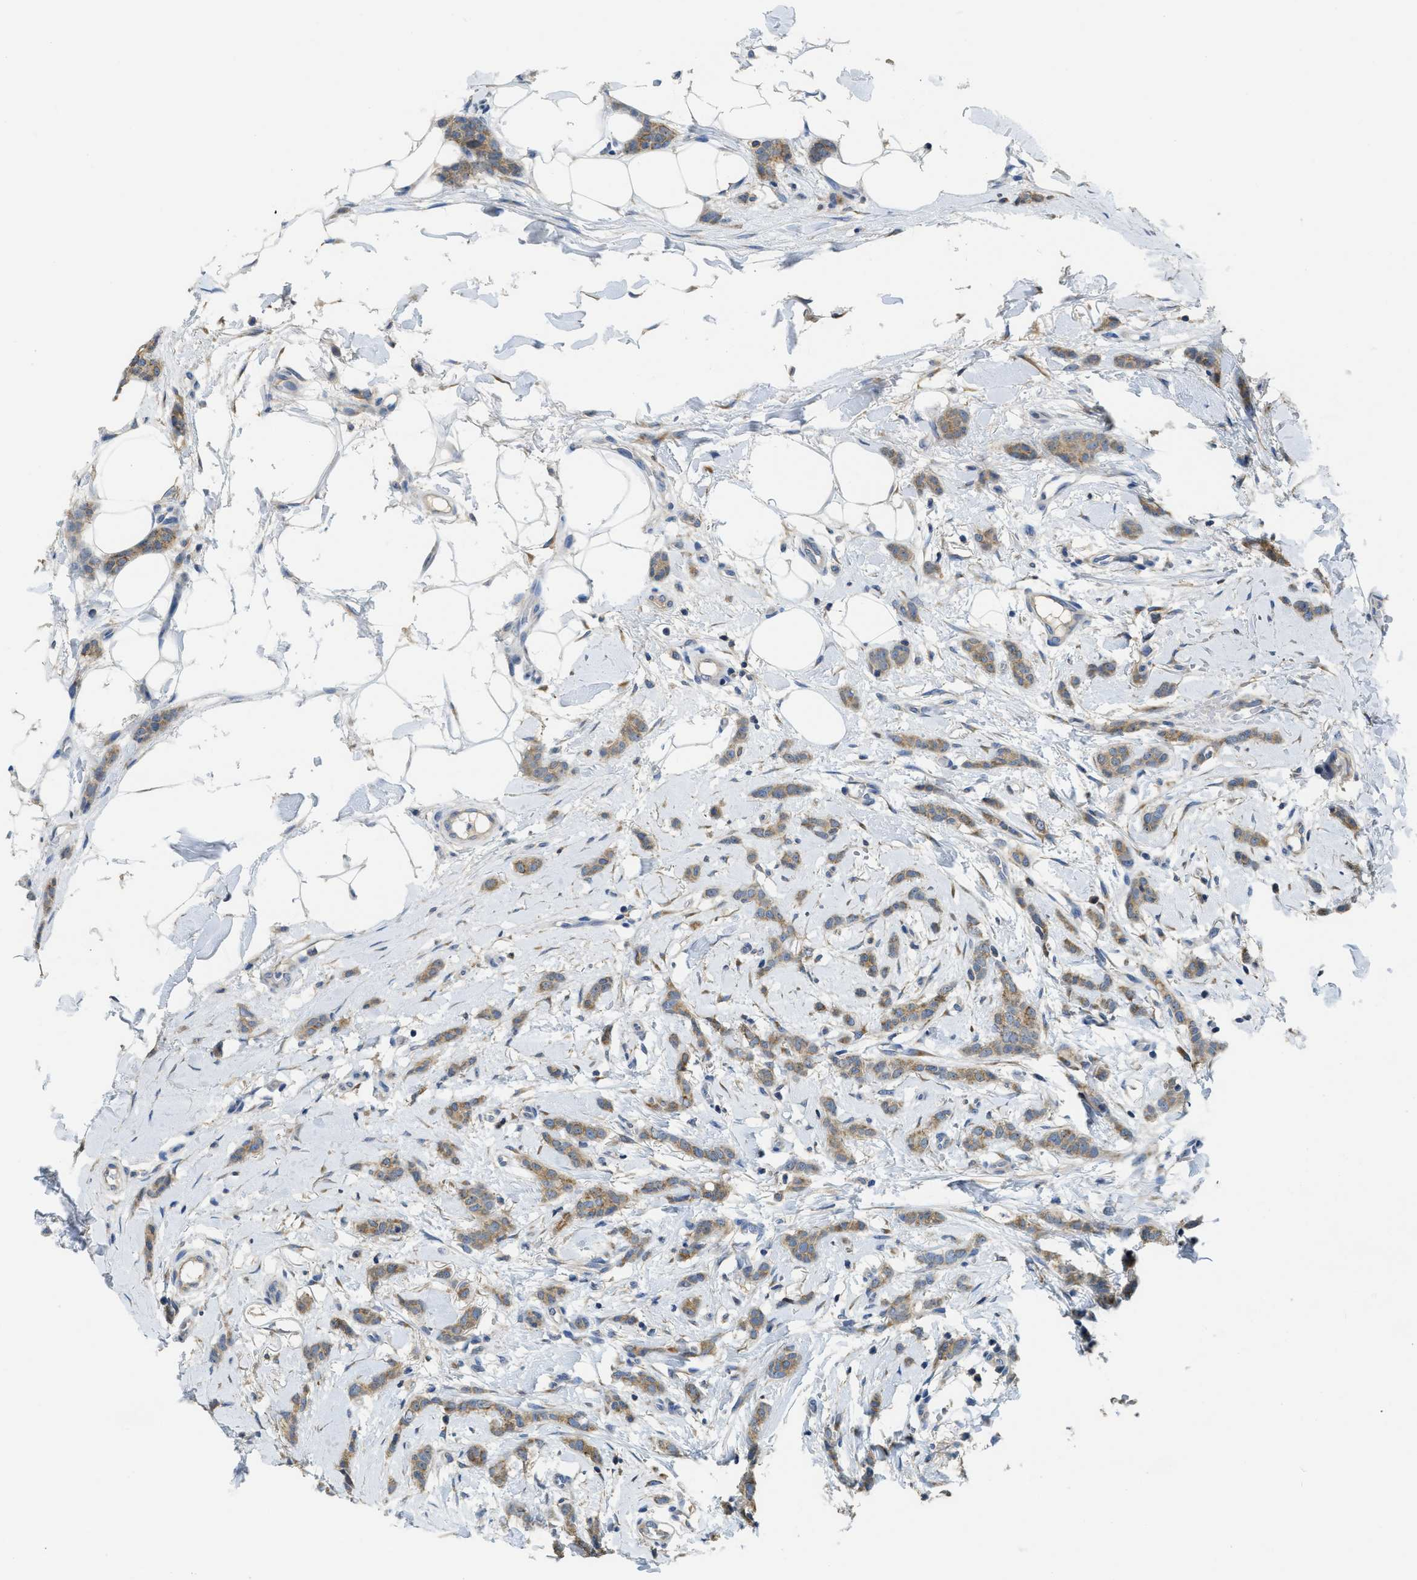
{"staining": {"intensity": "moderate", "quantity": ">75%", "location": "cytoplasmic/membranous"}, "tissue": "breast cancer", "cell_type": "Tumor cells", "image_type": "cancer", "snomed": [{"axis": "morphology", "description": "Lobular carcinoma"}, {"axis": "topography", "description": "Skin"}, {"axis": "topography", "description": "Breast"}], "caption": "Breast cancer (lobular carcinoma) was stained to show a protein in brown. There is medium levels of moderate cytoplasmic/membranous positivity in about >75% of tumor cells. (DAB IHC with brightfield microscopy, high magnification).", "gene": "SFXN2", "patient": {"sex": "female", "age": 46}}